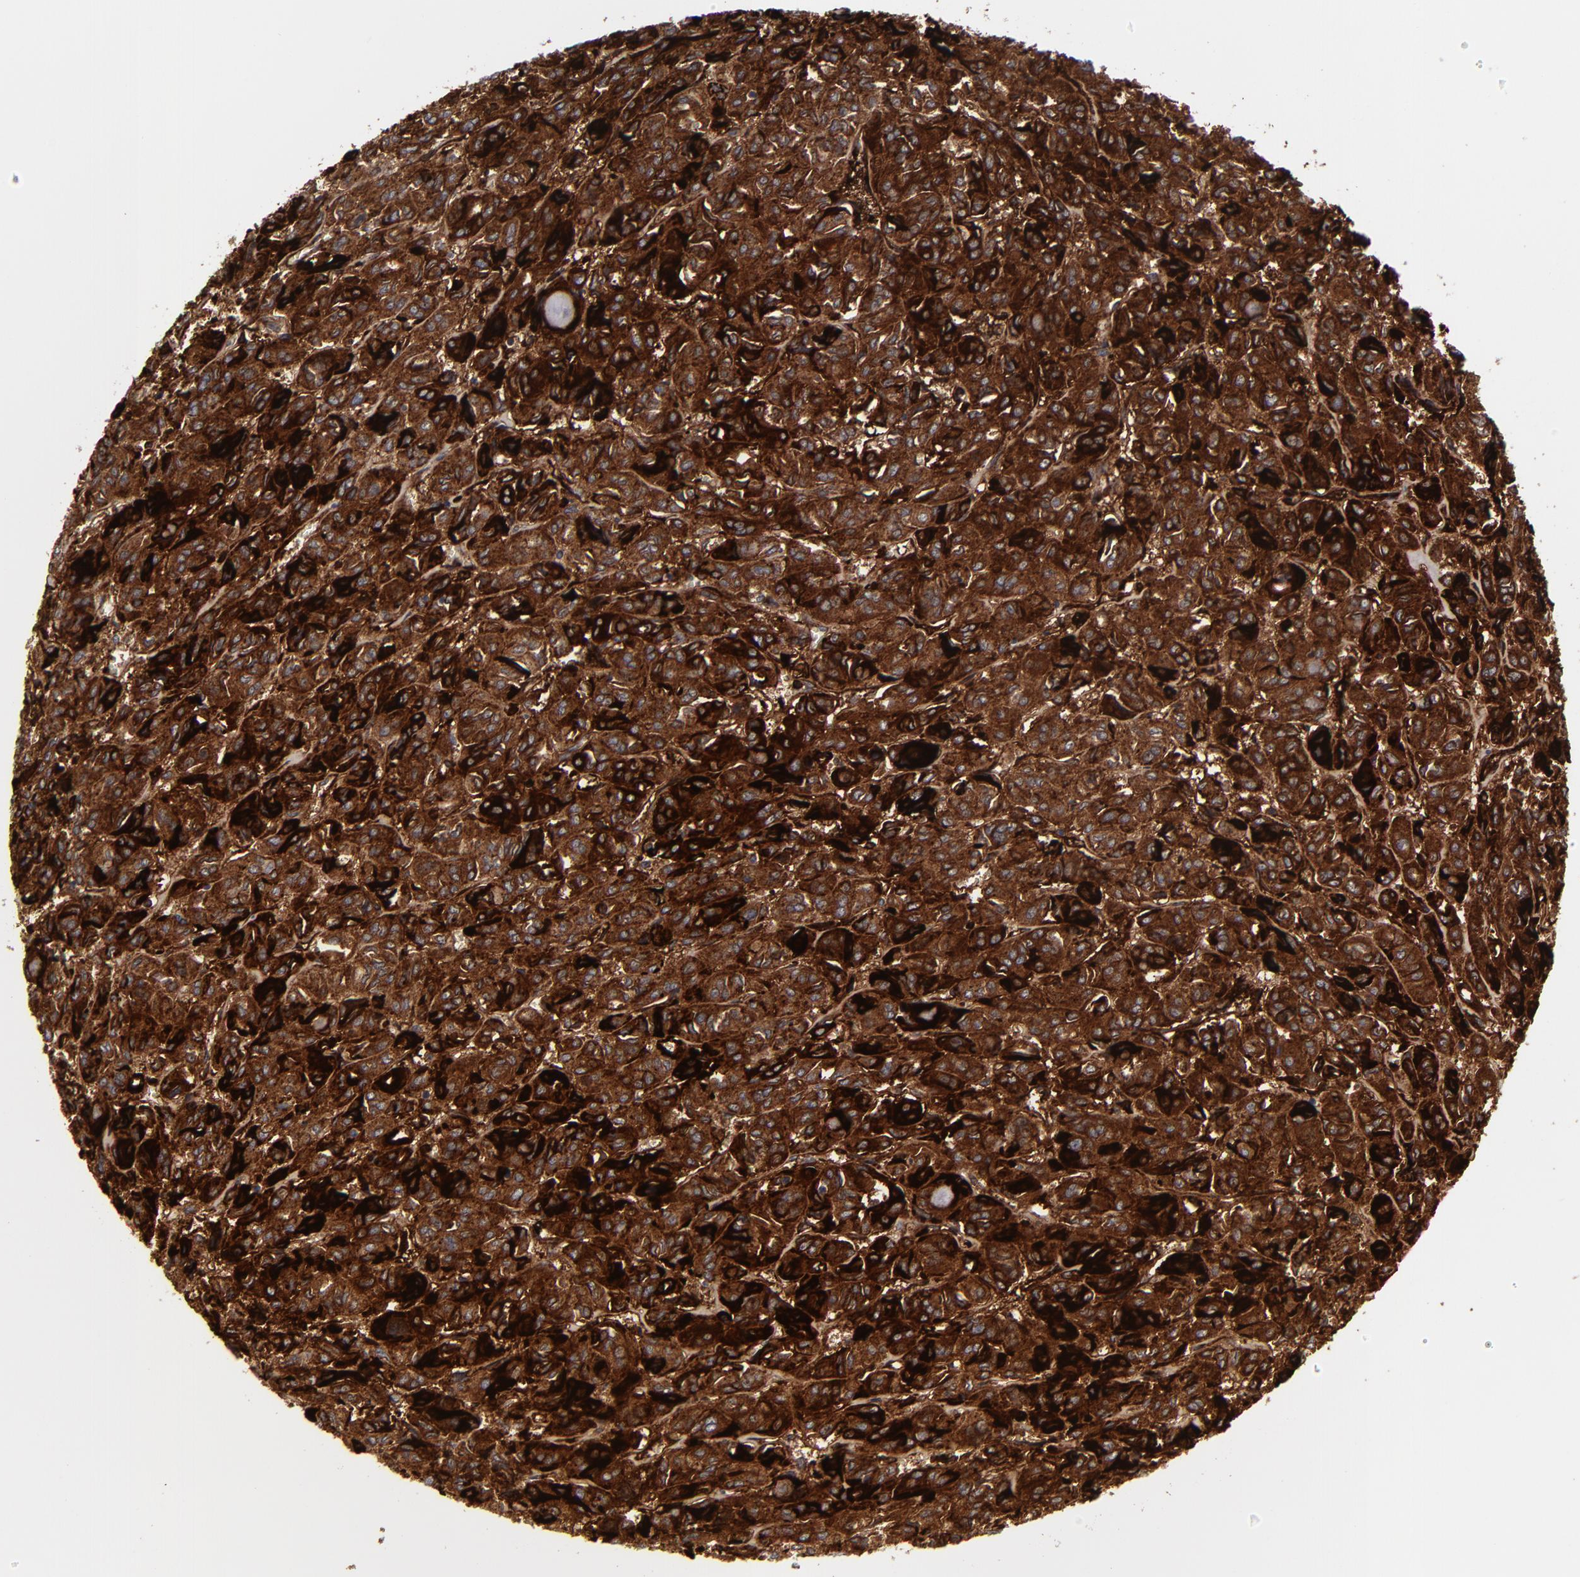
{"staining": {"intensity": "strong", "quantity": ">75%", "location": "cytoplasmic/membranous"}, "tissue": "thyroid cancer", "cell_type": "Tumor cells", "image_type": "cancer", "snomed": [{"axis": "morphology", "description": "Follicular adenoma carcinoma, NOS"}, {"axis": "topography", "description": "Thyroid gland"}], "caption": "An image showing strong cytoplasmic/membranous expression in about >75% of tumor cells in thyroid cancer, as visualized by brown immunohistochemical staining.", "gene": "ALCAM", "patient": {"sex": "female", "age": 71}}